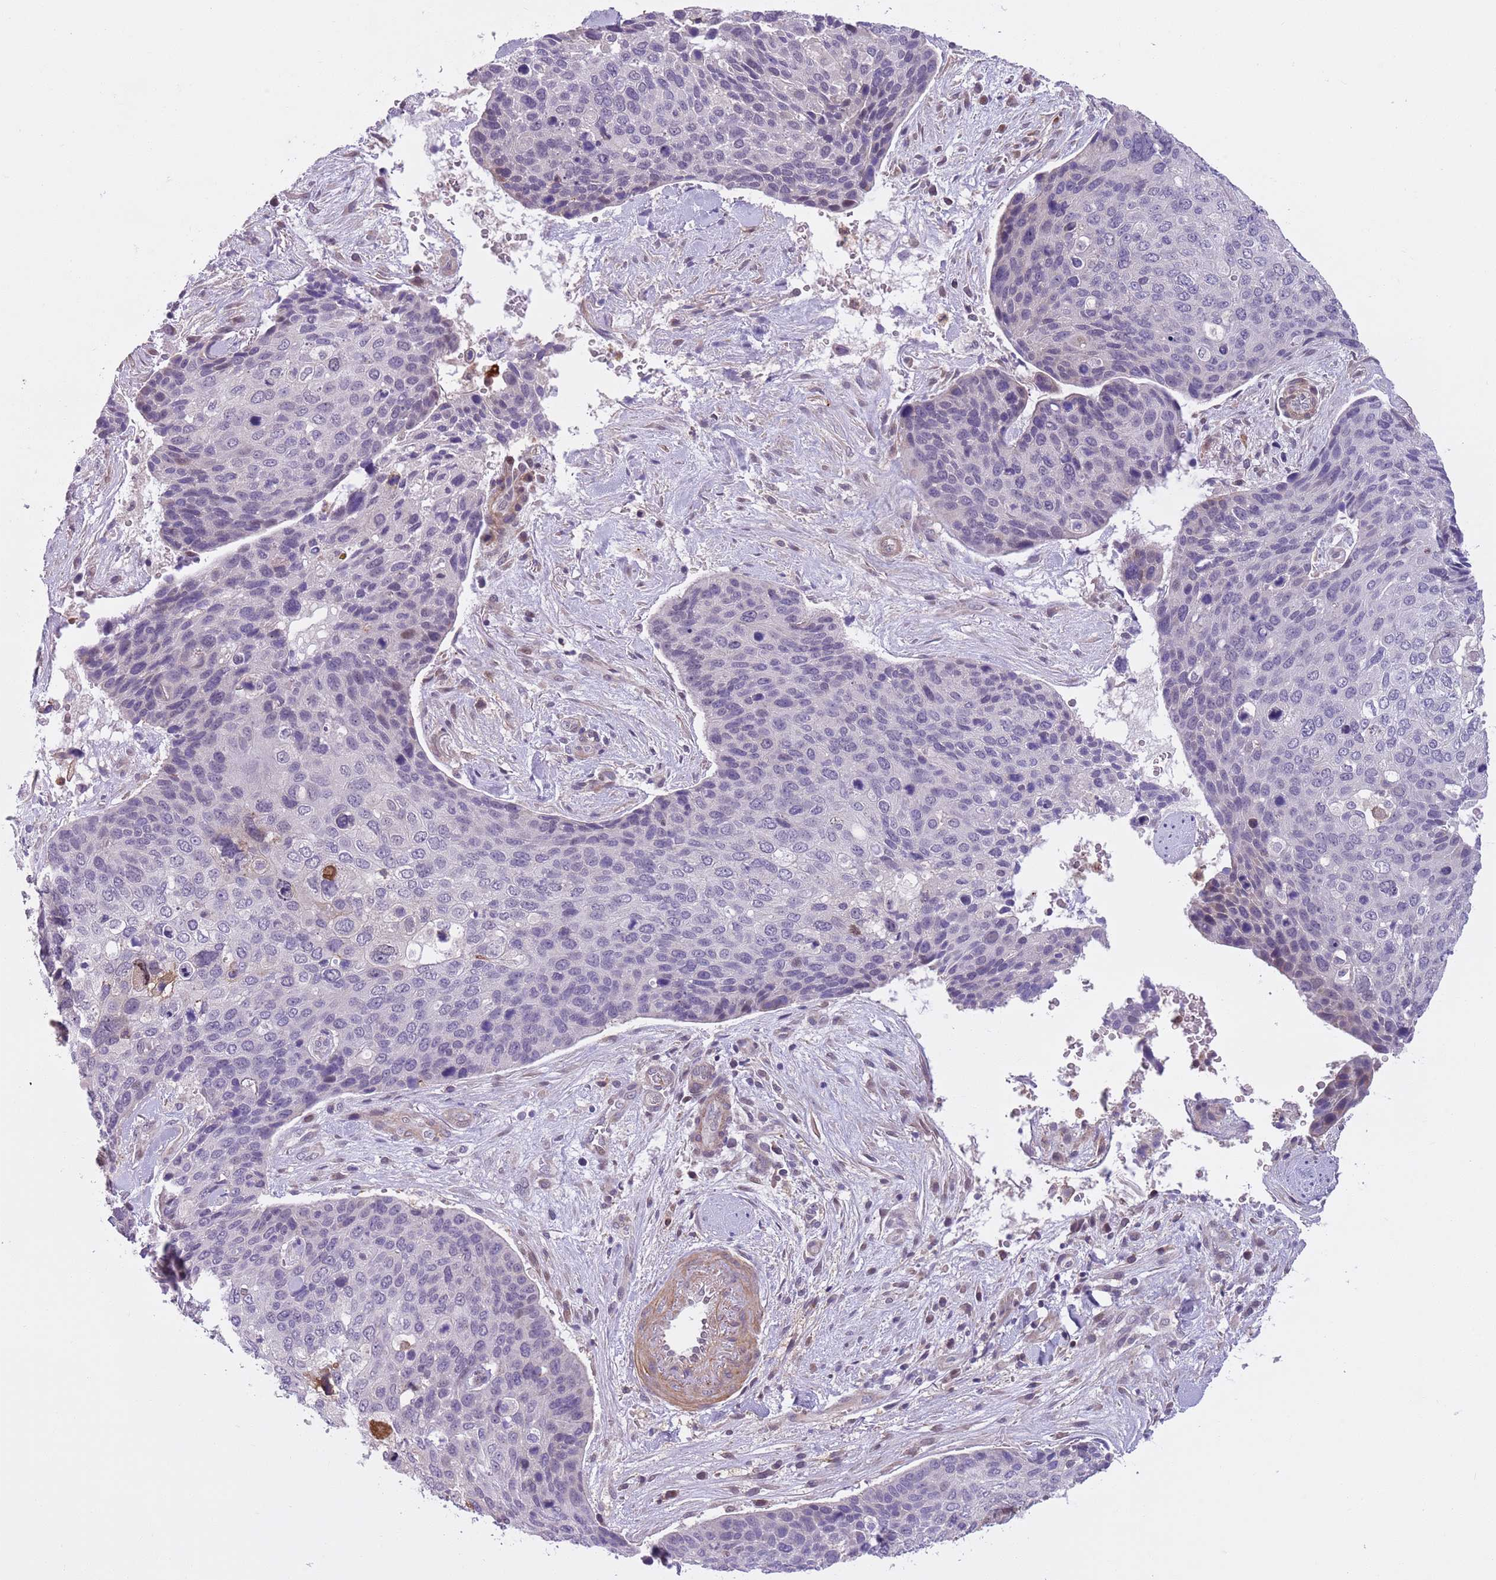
{"staining": {"intensity": "negative", "quantity": "none", "location": "none"}, "tissue": "skin cancer", "cell_type": "Tumor cells", "image_type": "cancer", "snomed": [{"axis": "morphology", "description": "Basal cell carcinoma"}, {"axis": "topography", "description": "Skin"}], "caption": "Tumor cells show no significant staining in skin cancer. Nuclei are stained in blue.", "gene": "JAML", "patient": {"sex": "female", "age": 74}}